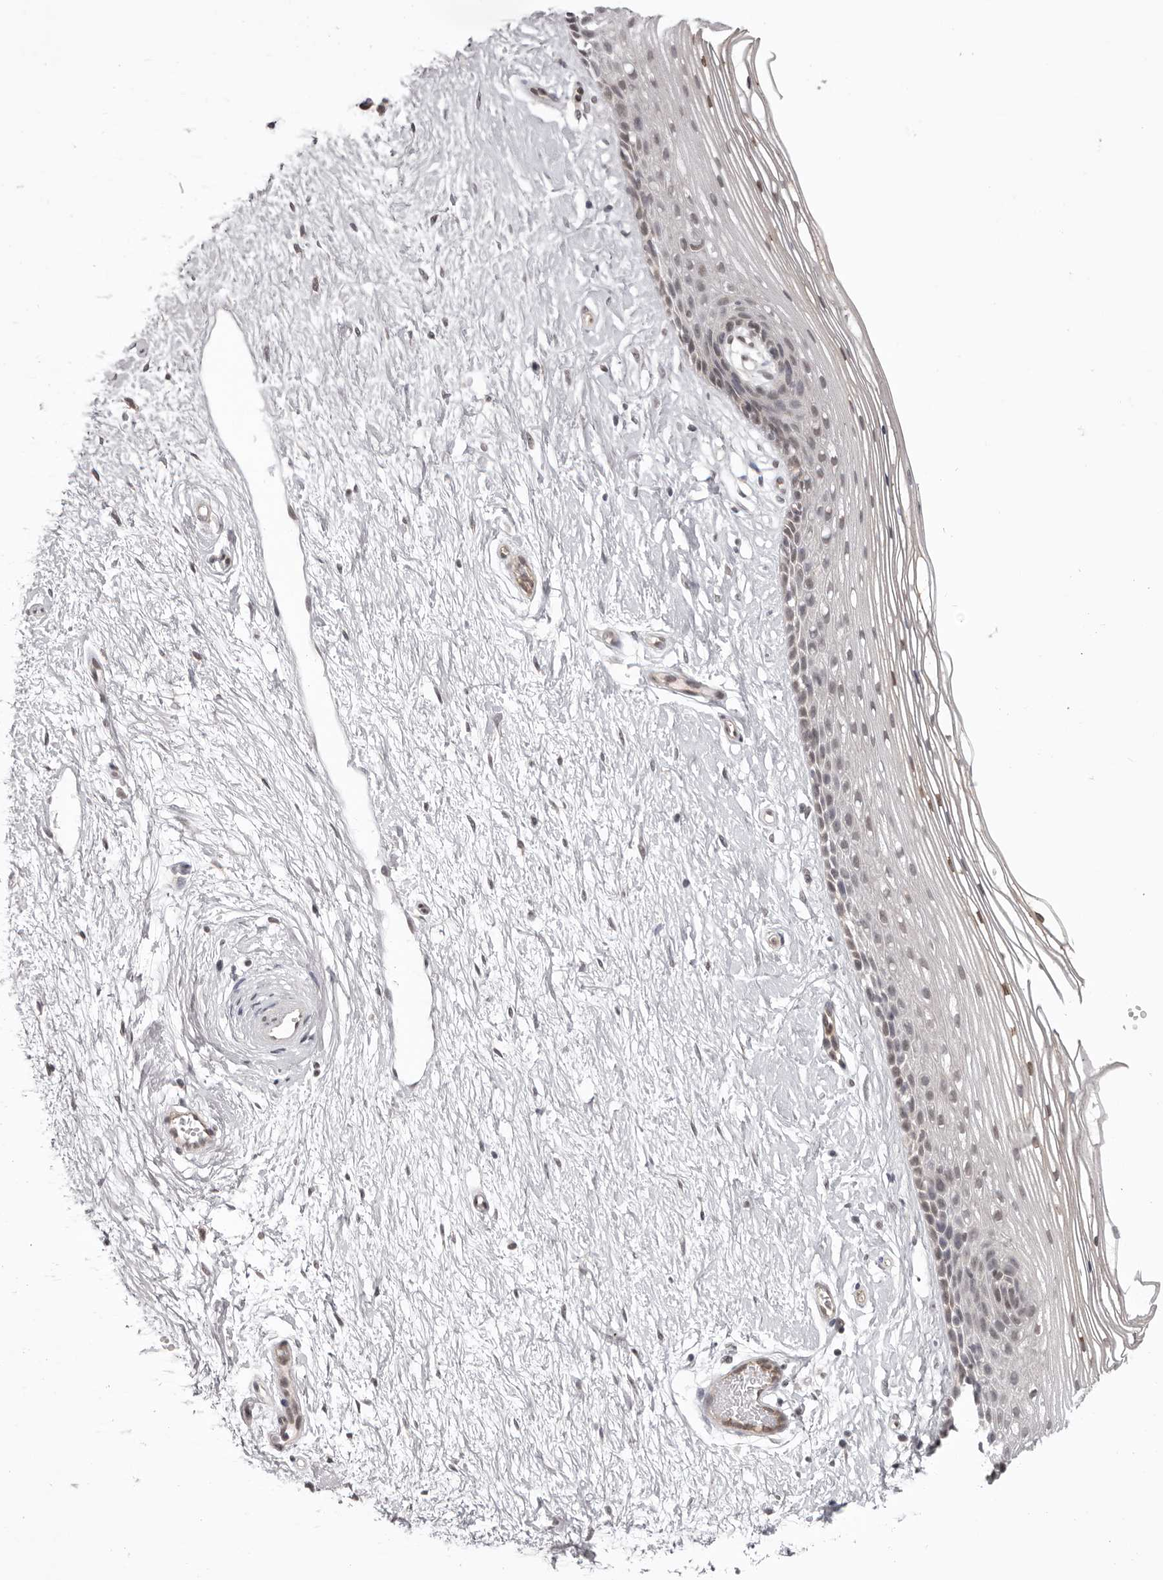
{"staining": {"intensity": "weak", "quantity": "<25%", "location": "cytoplasmic/membranous"}, "tissue": "vagina", "cell_type": "Squamous epithelial cells", "image_type": "normal", "snomed": [{"axis": "morphology", "description": "Normal tissue, NOS"}, {"axis": "topography", "description": "Vagina"}], "caption": "Squamous epithelial cells show no significant positivity in unremarkable vagina. (Brightfield microscopy of DAB immunohistochemistry at high magnification).", "gene": "RNF2", "patient": {"sex": "female", "age": 46}}